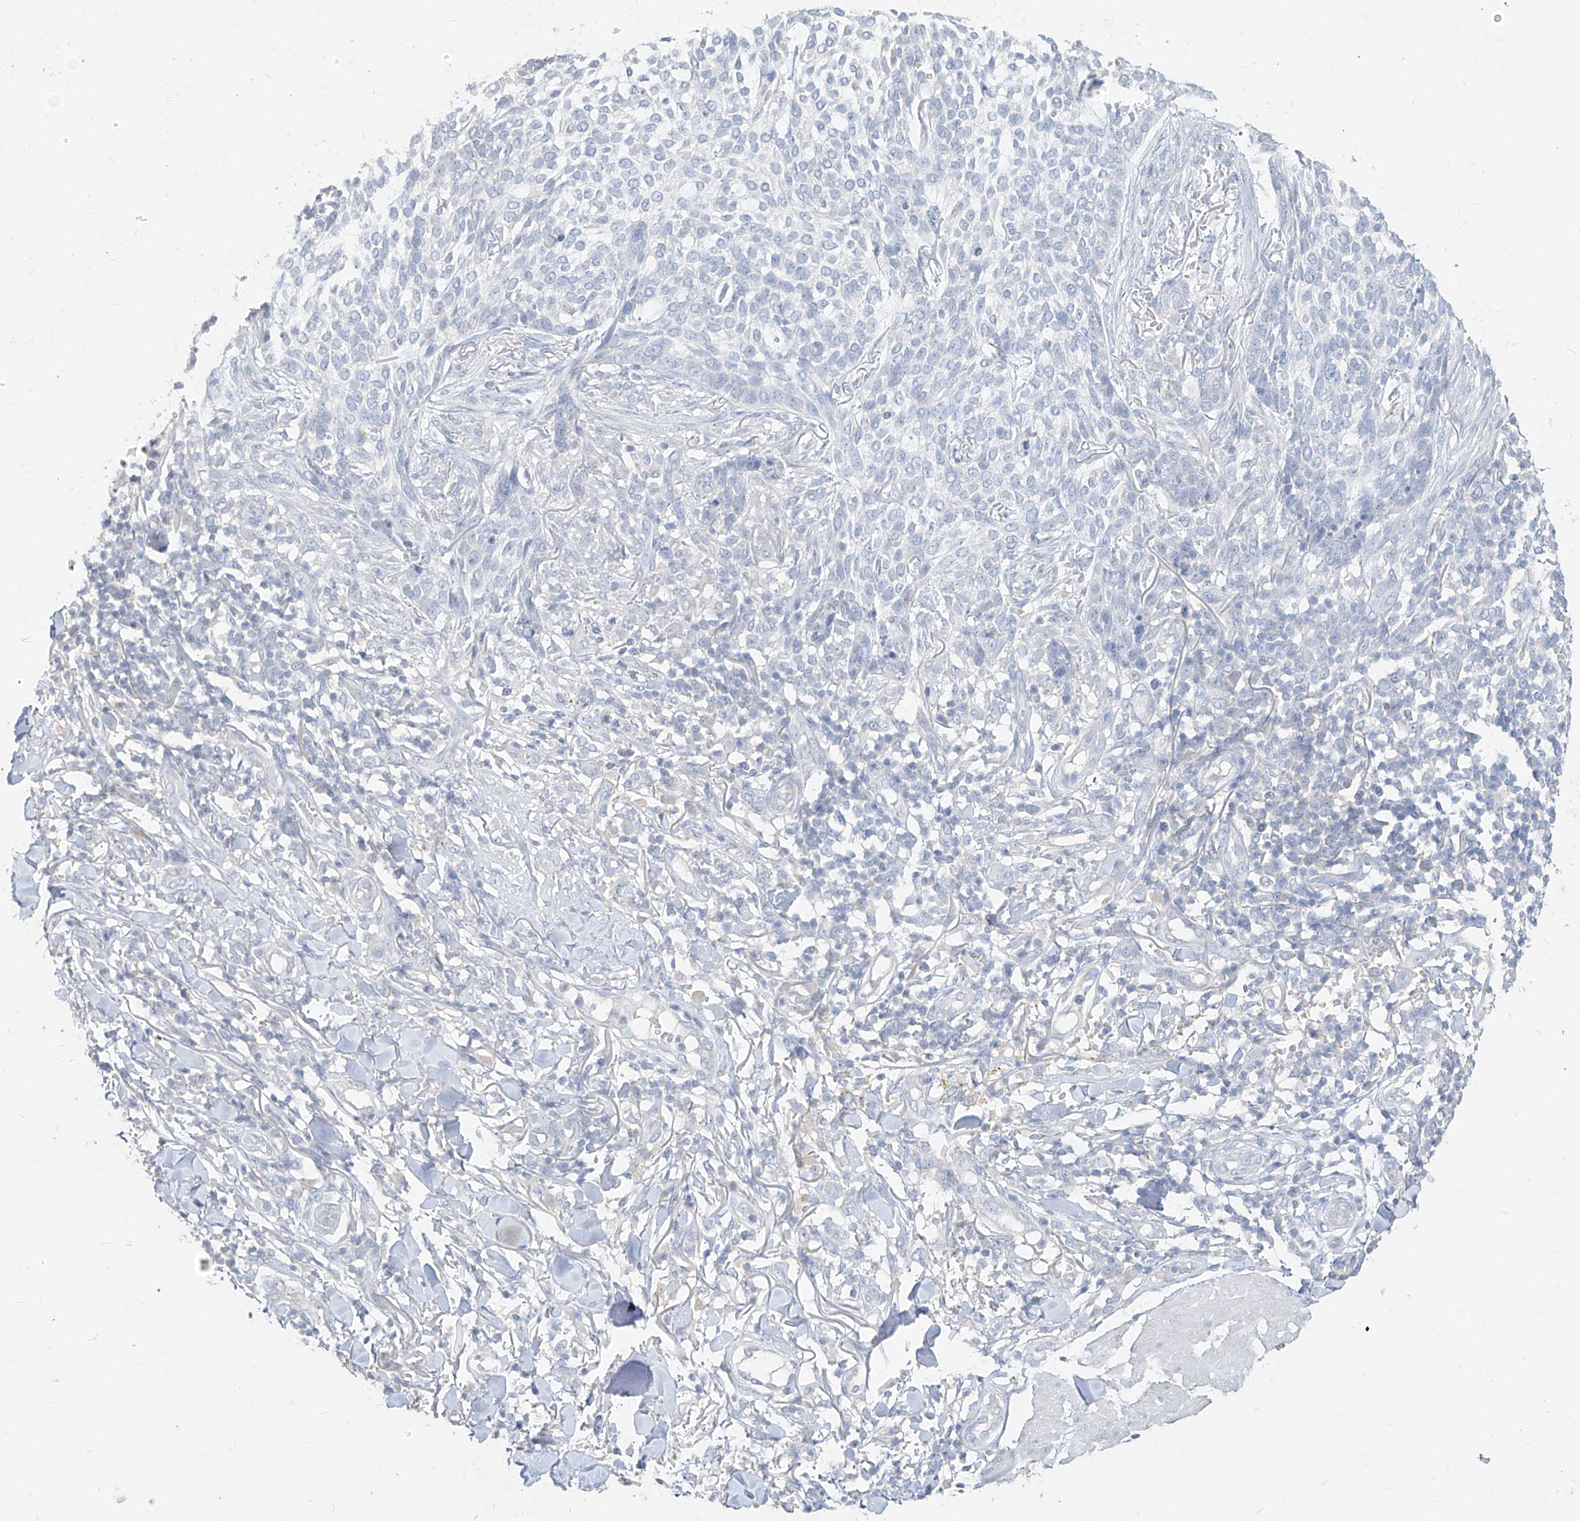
{"staining": {"intensity": "negative", "quantity": "none", "location": "none"}, "tissue": "skin cancer", "cell_type": "Tumor cells", "image_type": "cancer", "snomed": [{"axis": "morphology", "description": "Basal cell carcinoma"}, {"axis": "topography", "description": "Skin"}], "caption": "Skin cancer (basal cell carcinoma) was stained to show a protein in brown. There is no significant positivity in tumor cells. (DAB (3,3'-diaminobenzidine) immunohistochemistry (IHC) with hematoxylin counter stain).", "gene": "ZZEF1", "patient": {"sex": "female", "age": 64}}